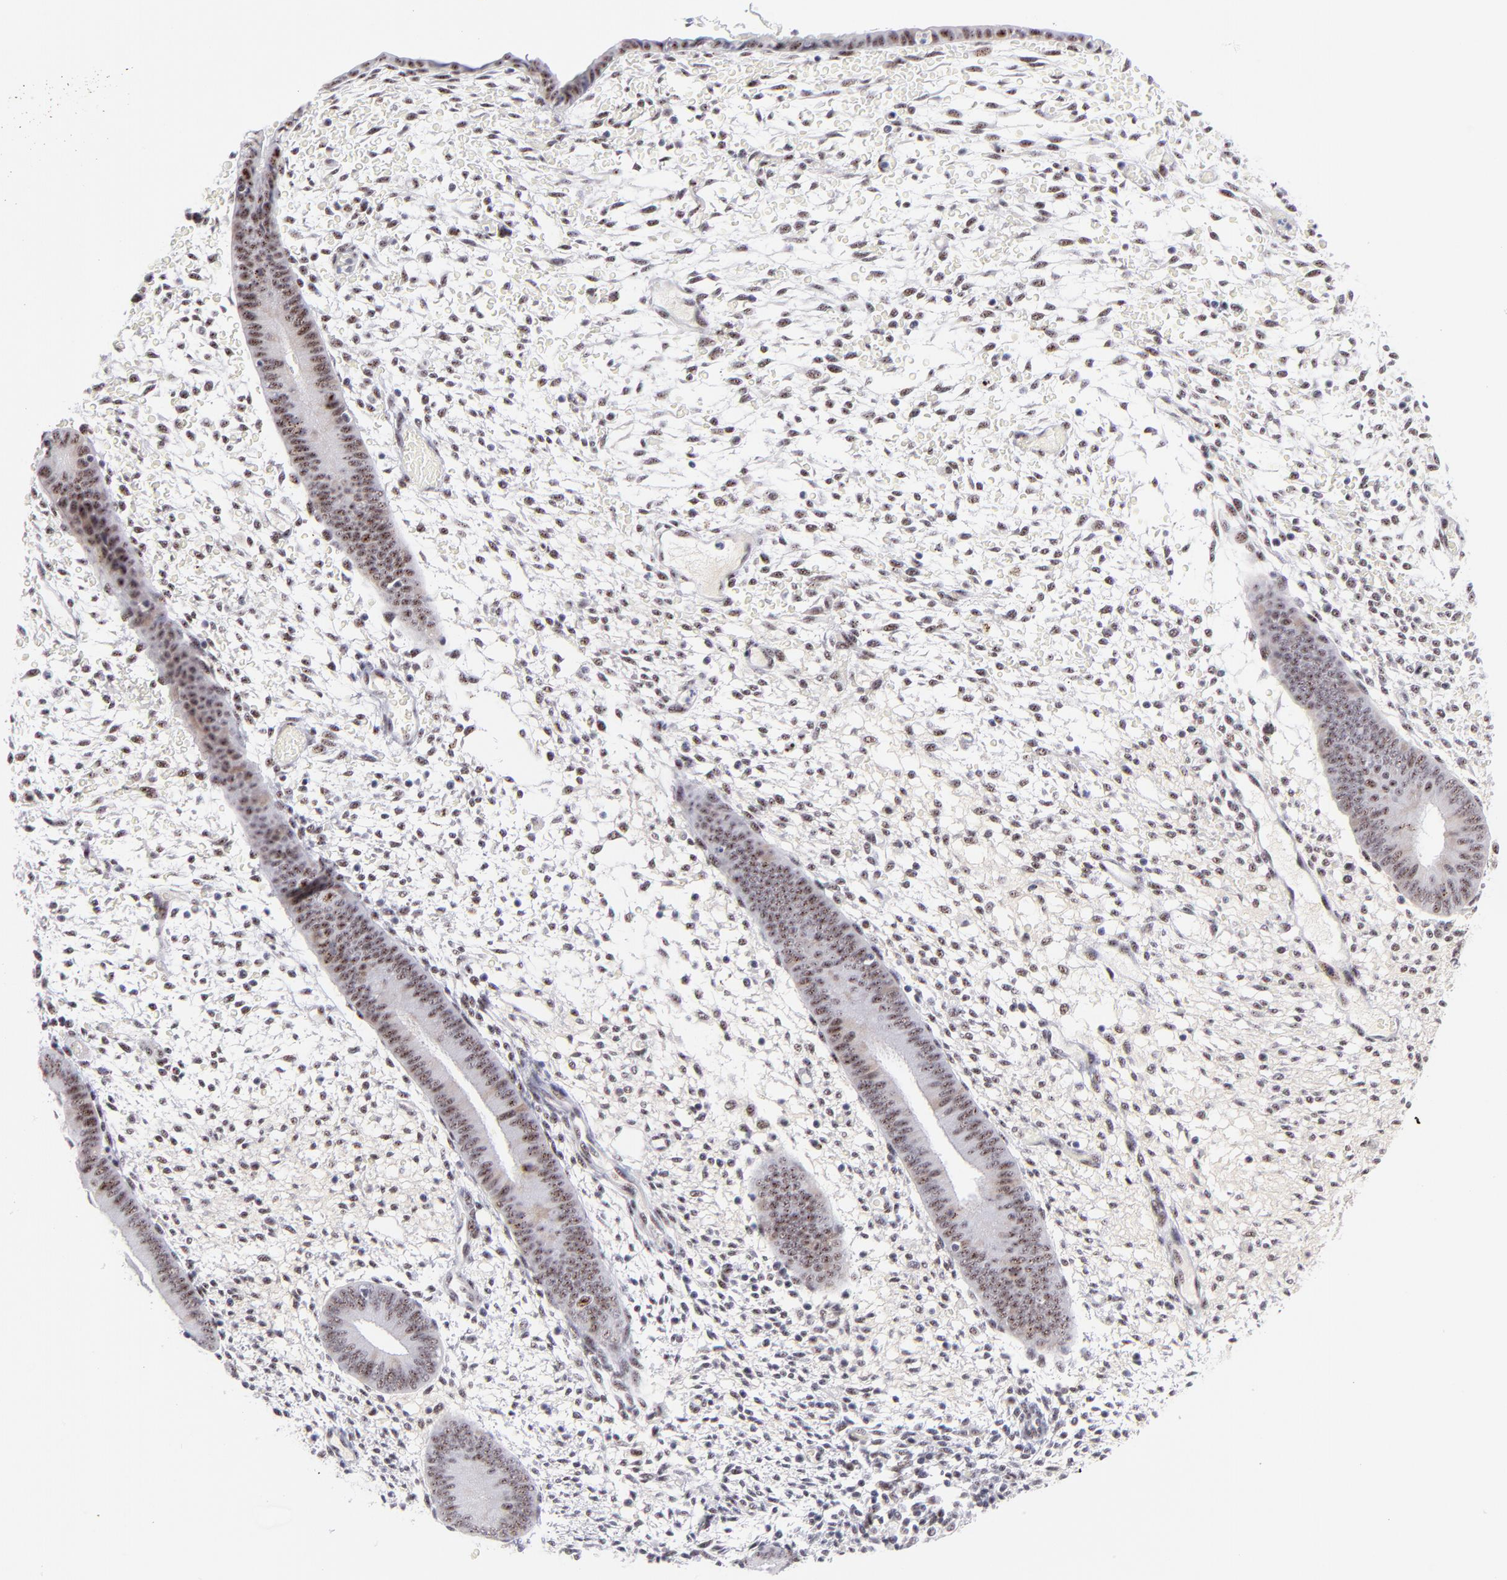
{"staining": {"intensity": "moderate", "quantity": "25%-75%", "location": "nuclear"}, "tissue": "endometrium", "cell_type": "Cells in endometrial stroma", "image_type": "normal", "snomed": [{"axis": "morphology", "description": "Normal tissue, NOS"}, {"axis": "topography", "description": "Endometrium"}], "caption": "Cells in endometrial stroma demonstrate medium levels of moderate nuclear positivity in approximately 25%-75% of cells in benign endometrium.", "gene": "CDC25C", "patient": {"sex": "female", "age": 42}}